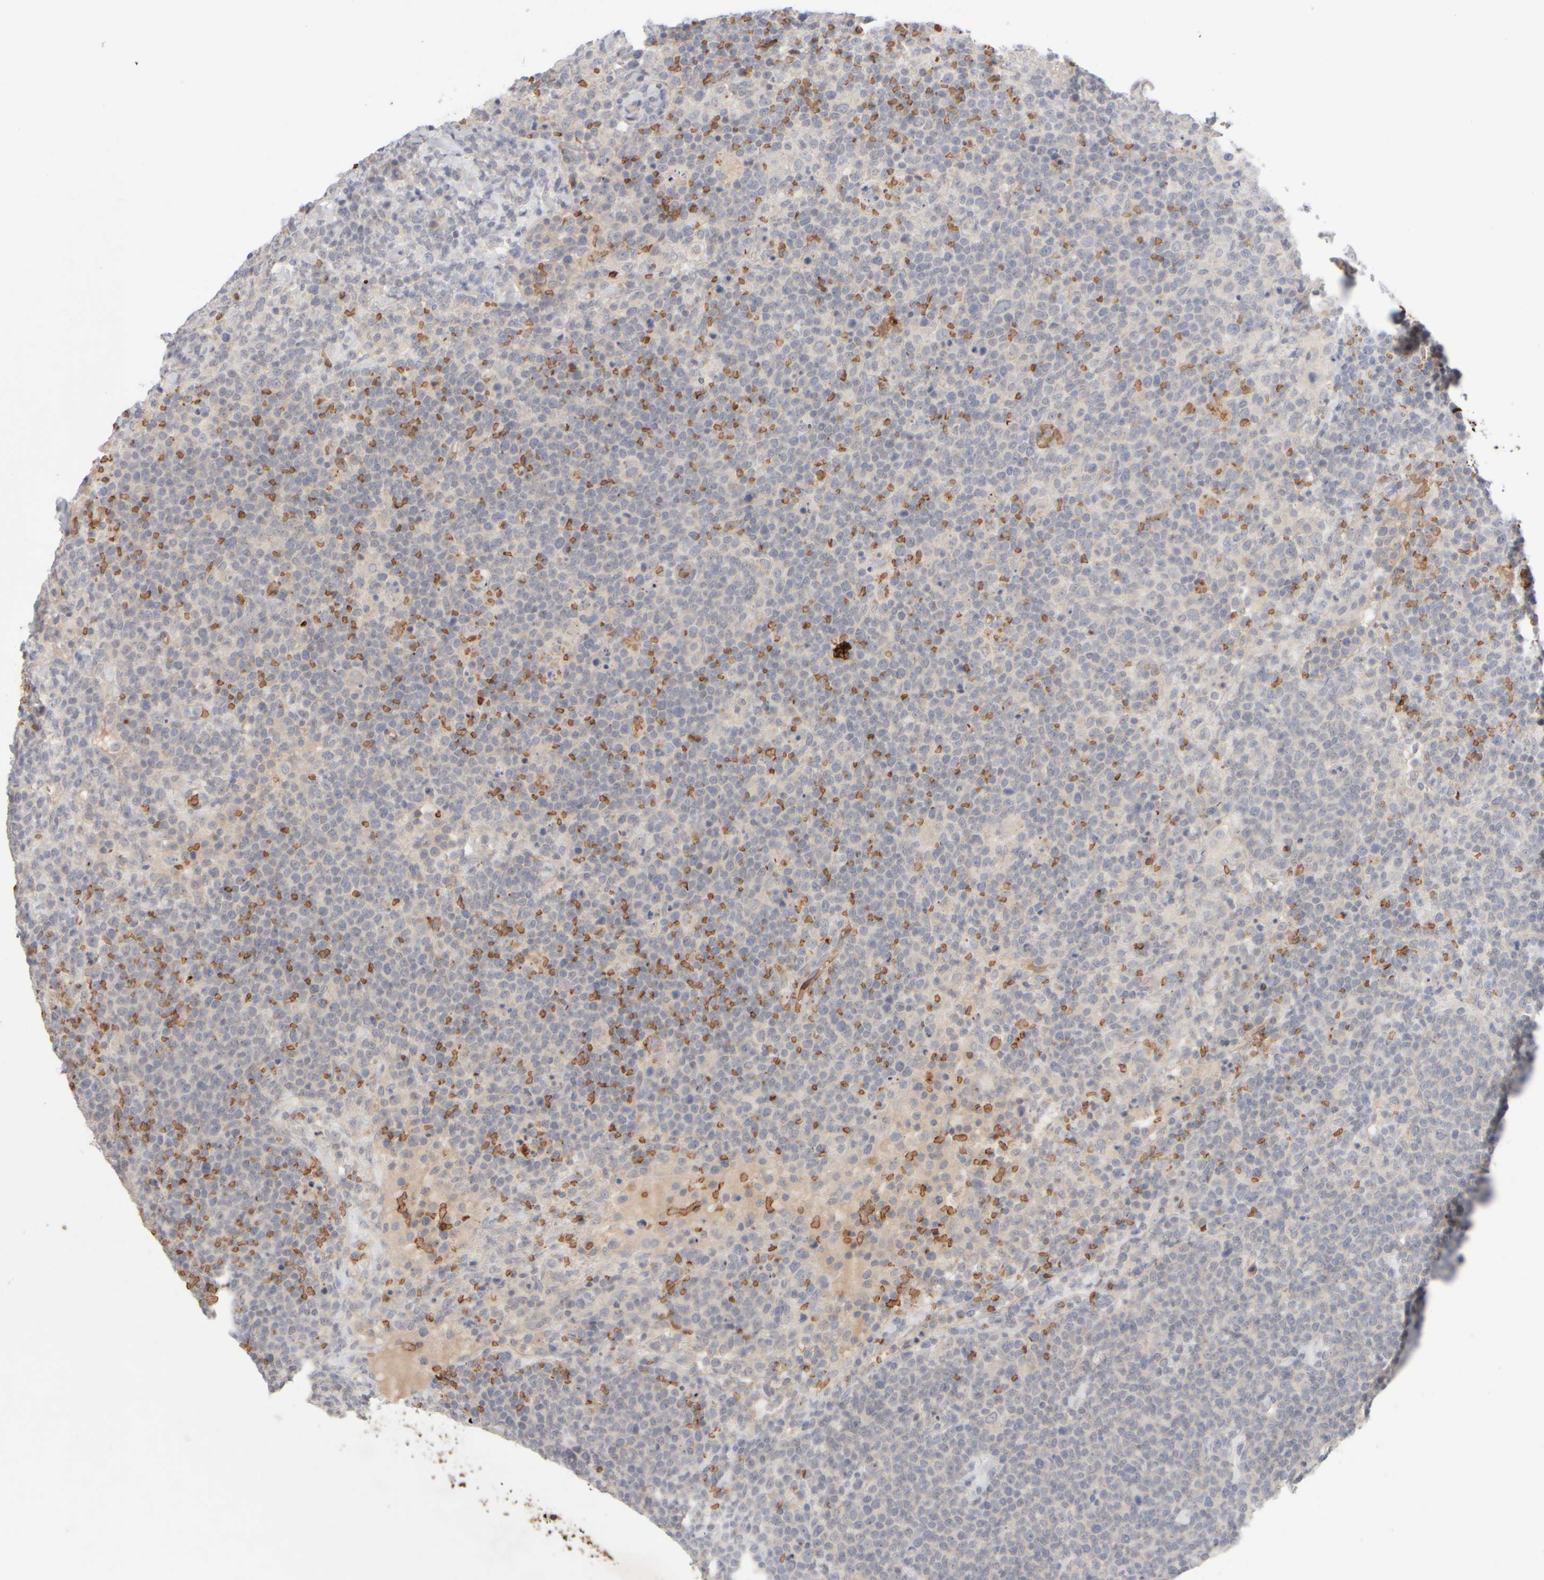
{"staining": {"intensity": "negative", "quantity": "none", "location": "none"}, "tissue": "lymphoma", "cell_type": "Tumor cells", "image_type": "cancer", "snomed": [{"axis": "morphology", "description": "Malignant lymphoma, non-Hodgkin's type, High grade"}, {"axis": "topography", "description": "Lymph node"}], "caption": "A histopathology image of human malignant lymphoma, non-Hodgkin's type (high-grade) is negative for staining in tumor cells.", "gene": "MST1", "patient": {"sex": "male", "age": 61}}